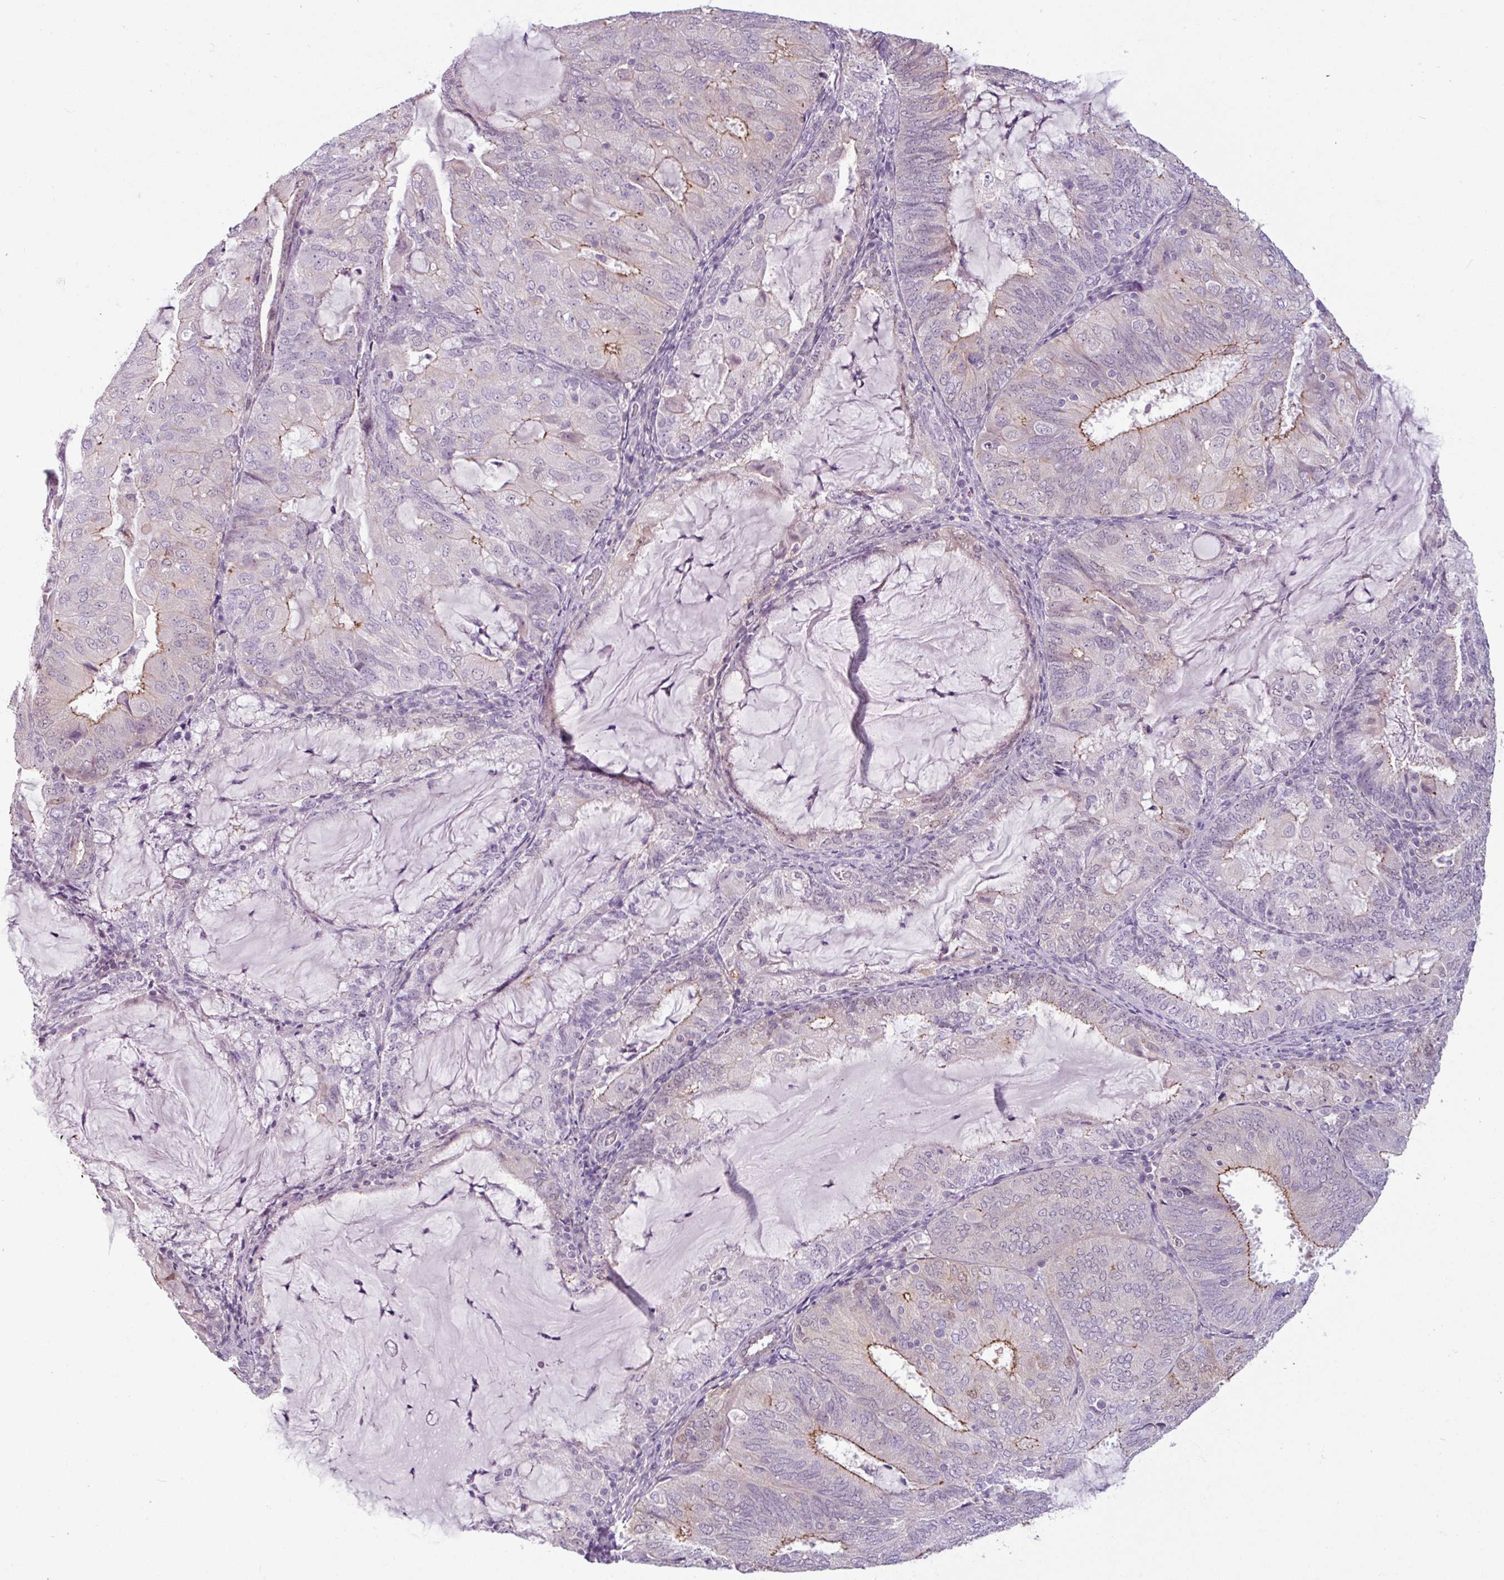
{"staining": {"intensity": "moderate", "quantity": "<25%", "location": "cytoplasmic/membranous"}, "tissue": "endometrial cancer", "cell_type": "Tumor cells", "image_type": "cancer", "snomed": [{"axis": "morphology", "description": "Adenocarcinoma, NOS"}, {"axis": "topography", "description": "Endometrium"}], "caption": "A high-resolution photomicrograph shows immunohistochemistry staining of endometrial cancer (adenocarcinoma), which shows moderate cytoplasmic/membranous positivity in approximately <25% of tumor cells.", "gene": "PNMA6A", "patient": {"sex": "female", "age": 81}}